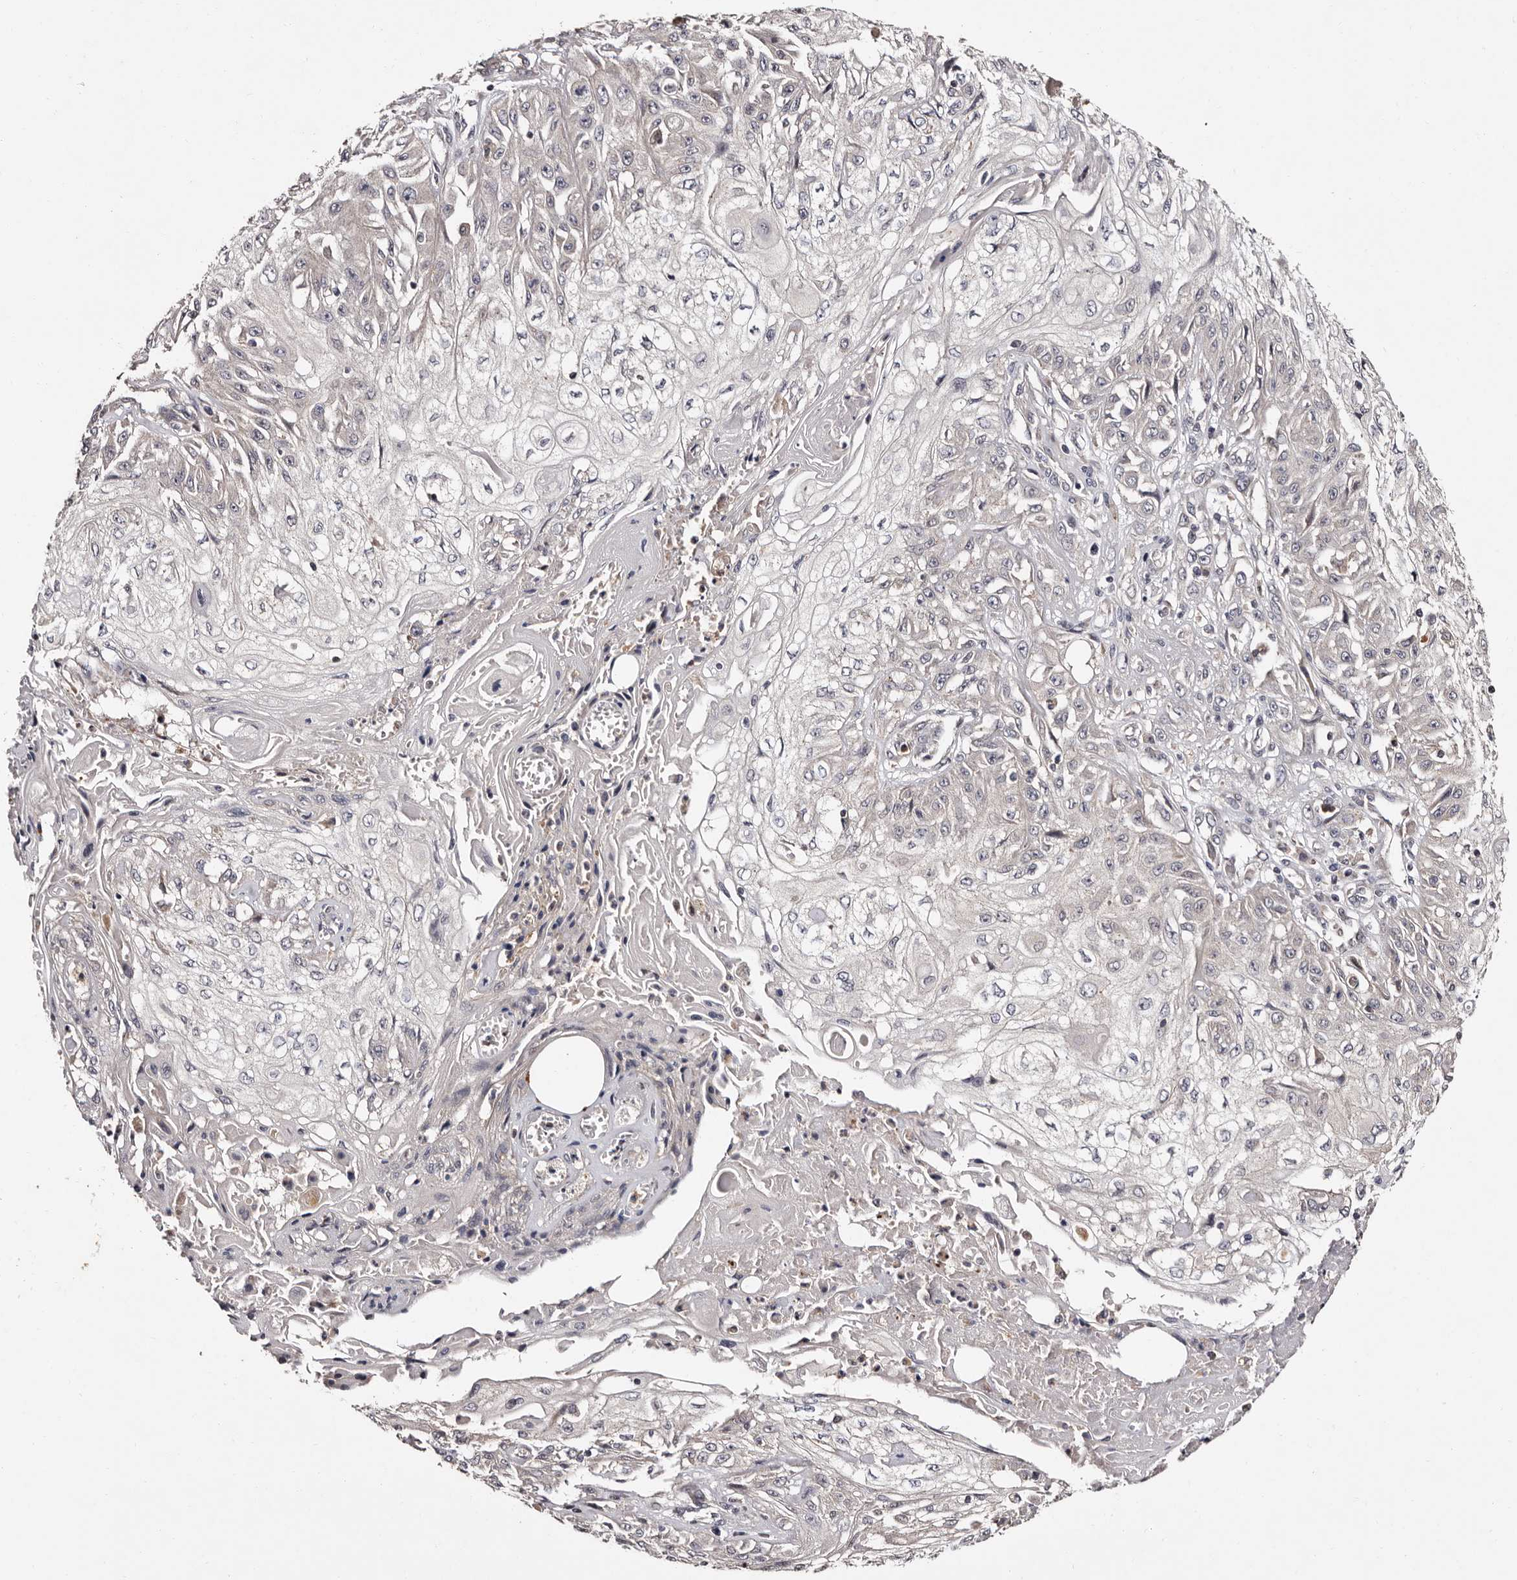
{"staining": {"intensity": "negative", "quantity": "none", "location": "none"}, "tissue": "skin cancer", "cell_type": "Tumor cells", "image_type": "cancer", "snomed": [{"axis": "morphology", "description": "Squamous cell carcinoma, NOS"}, {"axis": "morphology", "description": "Squamous cell carcinoma, metastatic, NOS"}, {"axis": "topography", "description": "Skin"}, {"axis": "topography", "description": "Lymph node"}], "caption": "Skin cancer was stained to show a protein in brown. There is no significant expression in tumor cells.", "gene": "DNPH1", "patient": {"sex": "male", "age": 75}}